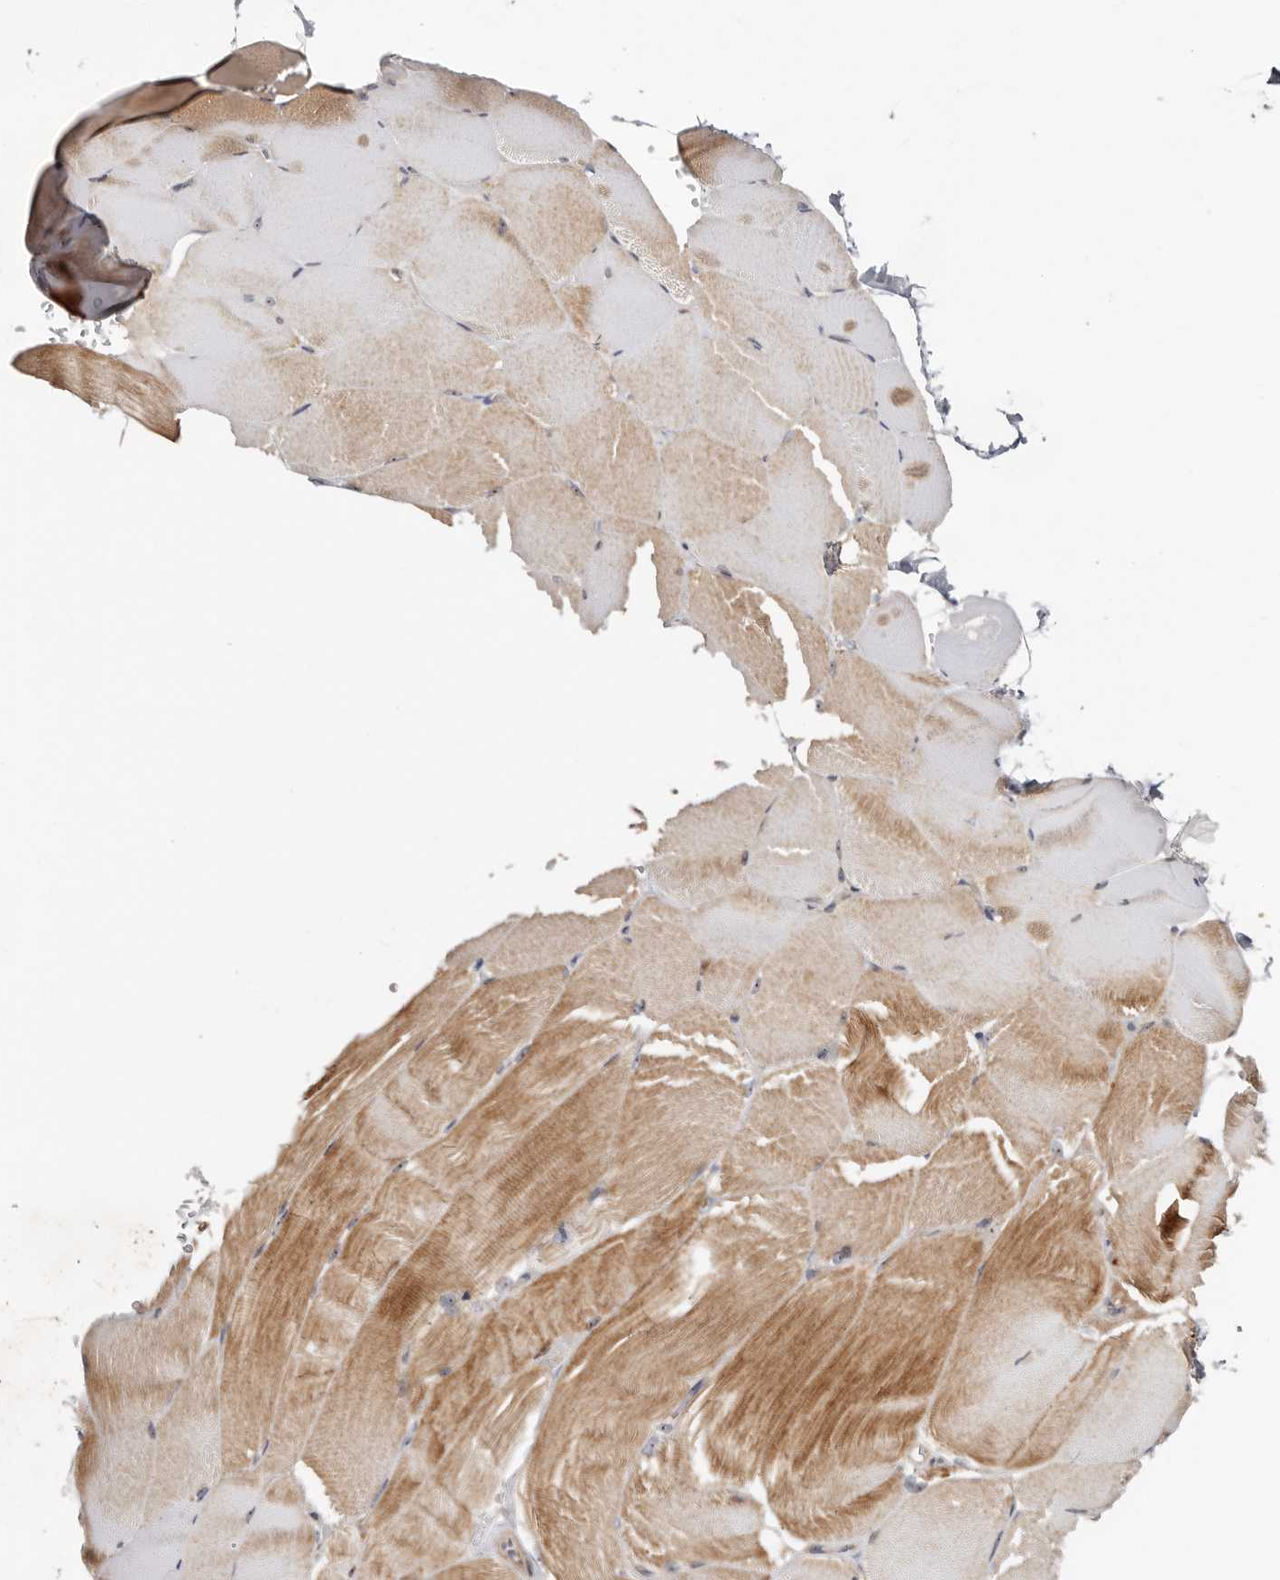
{"staining": {"intensity": "moderate", "quantity": "25%-75%", "location": "cytoplasmic/membranous"}, "tissue": "skeletal muscle", "cell_type": "Myocytes", "image_type": "normal", "snomed": [{"axis": "morphology", "description": "Normal tissue, NOS"}, {"axis": "topography", "description": "Skeletal muscle"}, {"axis": "topography", "description": "Parathyroid gland"}], "caption": "A brown stain labels moderate cytoplasmic/membranous expression of a protein in myocytes of normal human skeletal muscle. (Brightfield microscopy of DAB IHC at high magnification).", "gene": "ODF2L", "patient": {"sex": "female", "age": 37}}